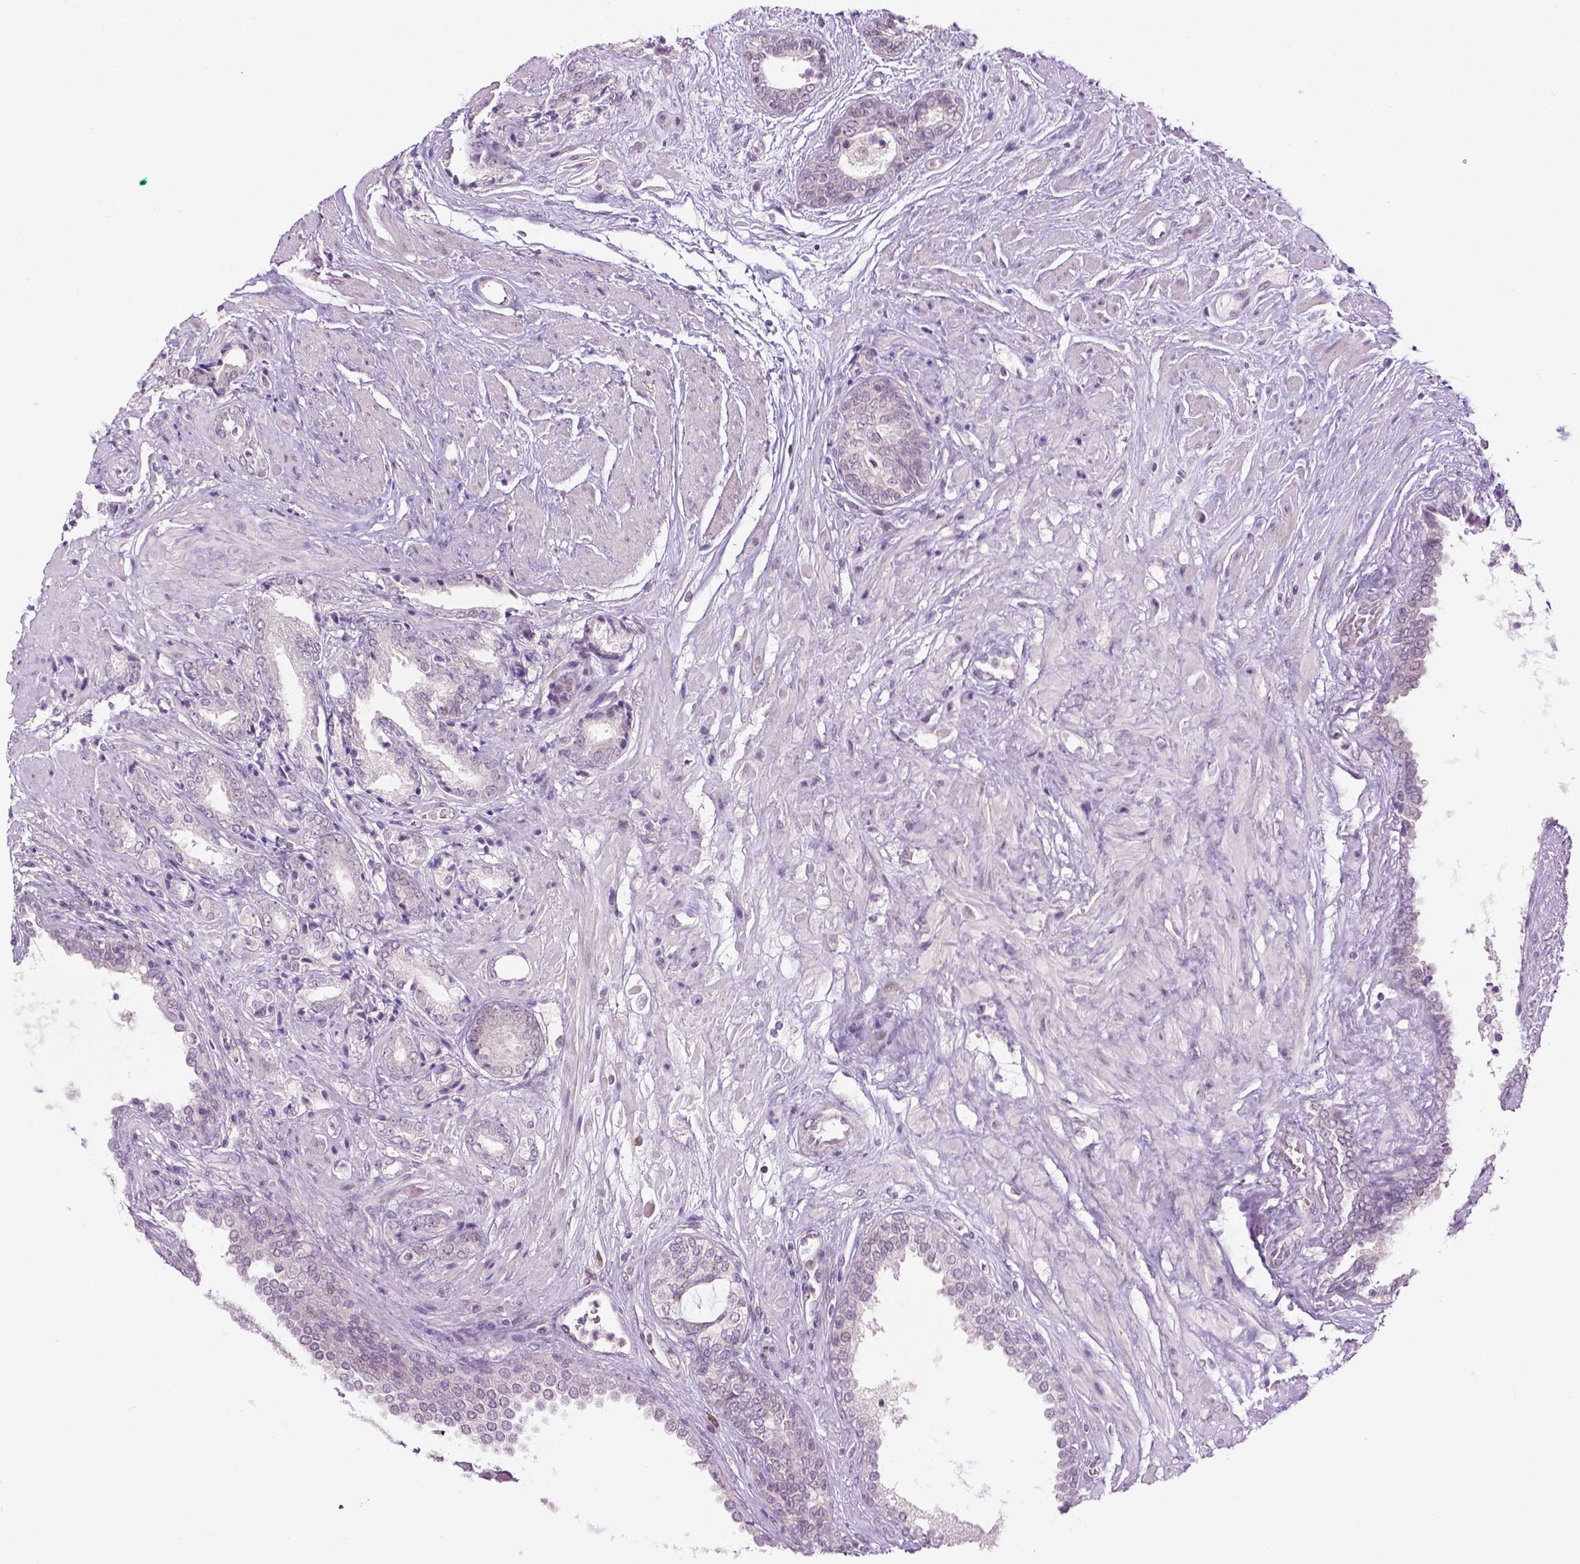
{"staining": {"intensity": "negative", "quantity": "none", "location": "none"}, "tissue": "prostate cancer", "cell_type": "Tumor cells", "image_type": "cancer", "snomed": [{"axis": "morphology", "description": "Adenocarcinoma, High grade"}, {"axis": "topography", "description": "Prostate"}], "caption": "Photomicrograph shows no protein staining in tumor cells of prostate cancer tissue. The staining is performed using DAB brown chromogen with nuclei counter-stained in using hematoxylin.", "gene": "DENND4A", "patient": {"sex": "male", "age": 56}}